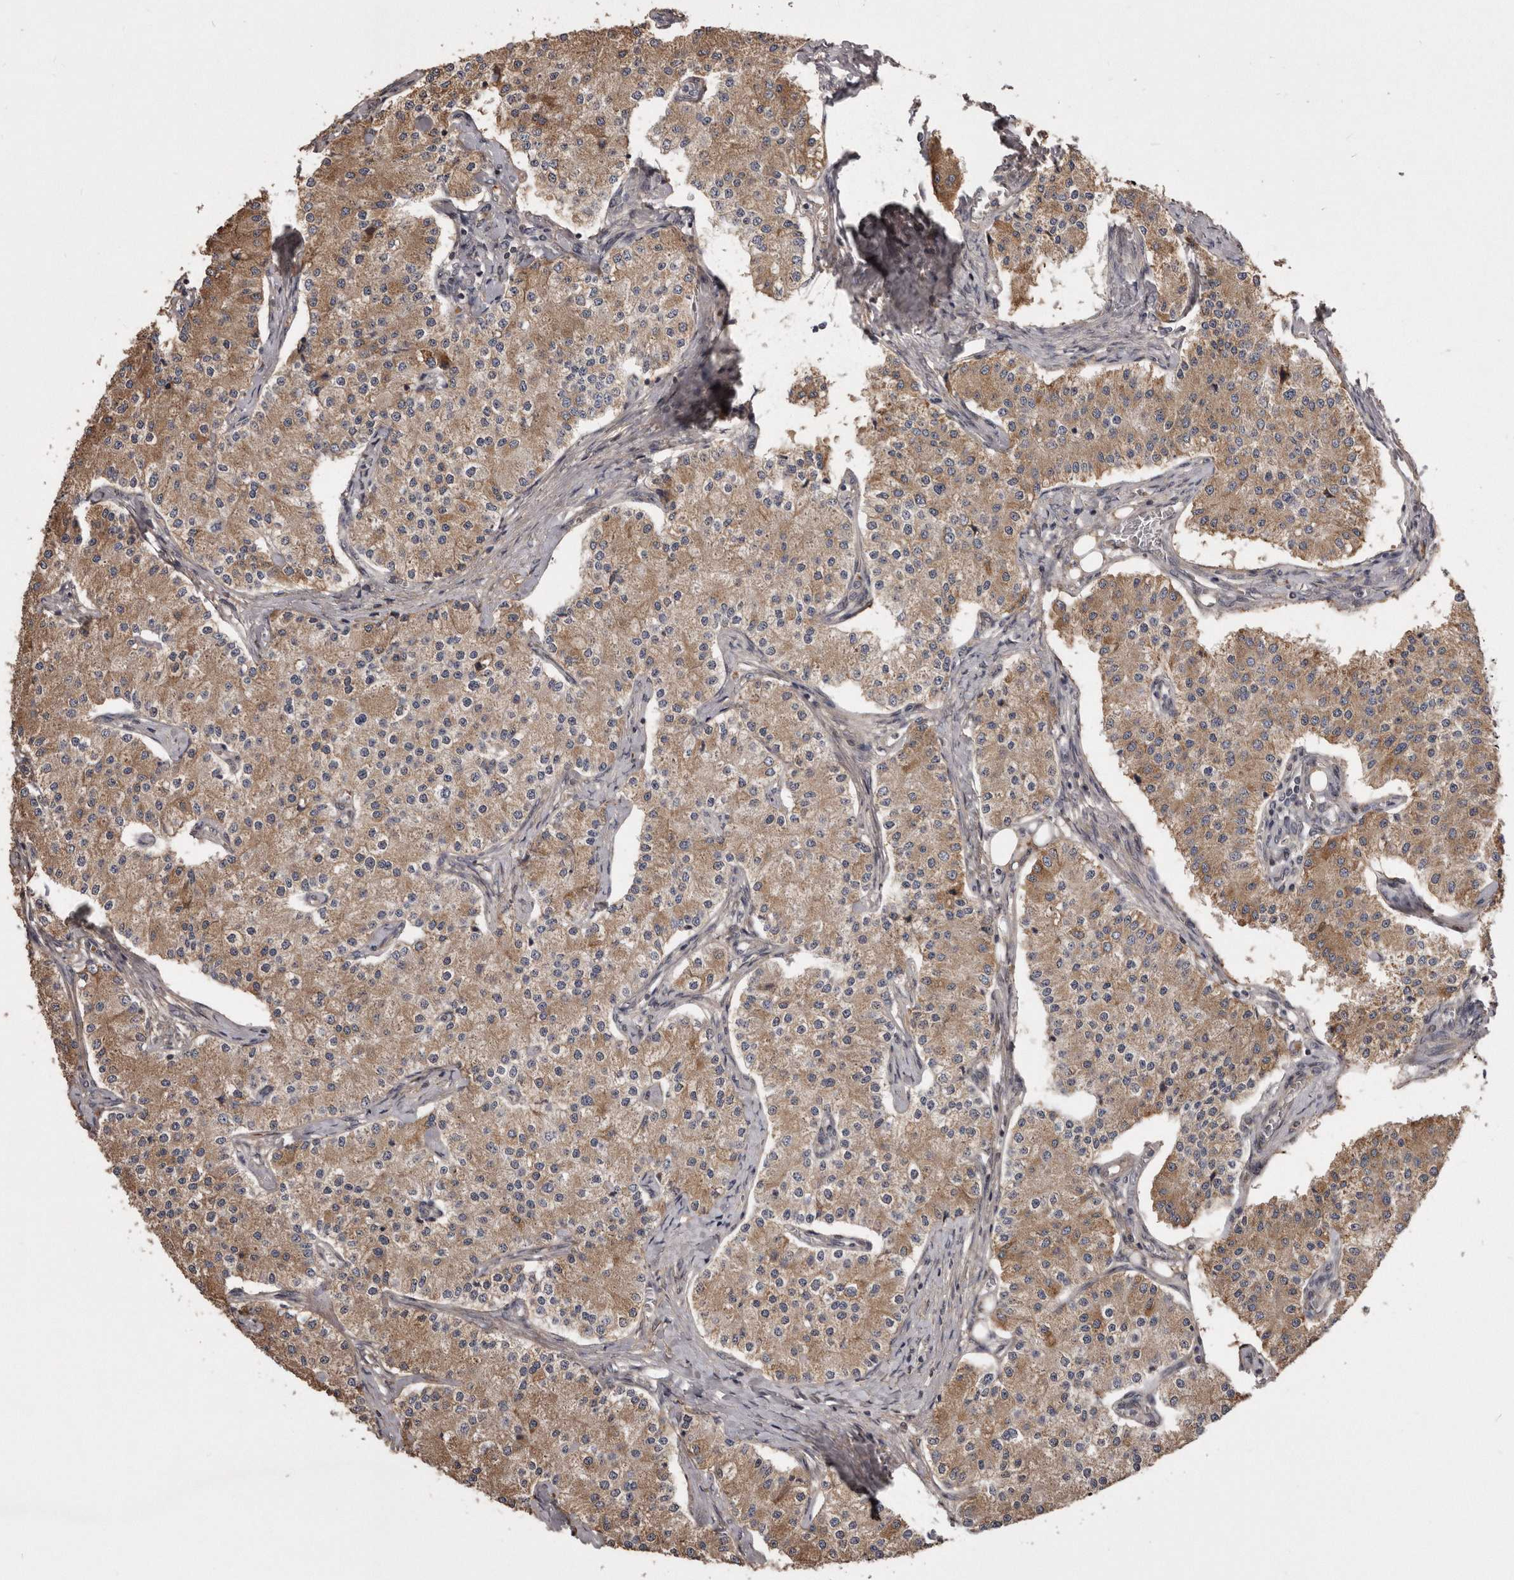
{"staining": {"intensity": "moderate", "quantity": ">75%", "location": "cytoplasmic/membranous"}, "tissue": "carcinoid", "cell_type": "Tumor cells", "image_type": "cancer", "snomed": [{"axis": "morphology", "description": "Carcinoid, malignant, NOS"}, {"axis": "topography", "description": "Colon"}], "caption": "Moderate cytoplasmic/membranous staining for a protein is appreciated in approximately >75% of tumor cells of malignant carcinoid using immunohistochemistry (IHC).", "gene": "ARMCX1", "patient": {"sex": "female", "age": 52}}